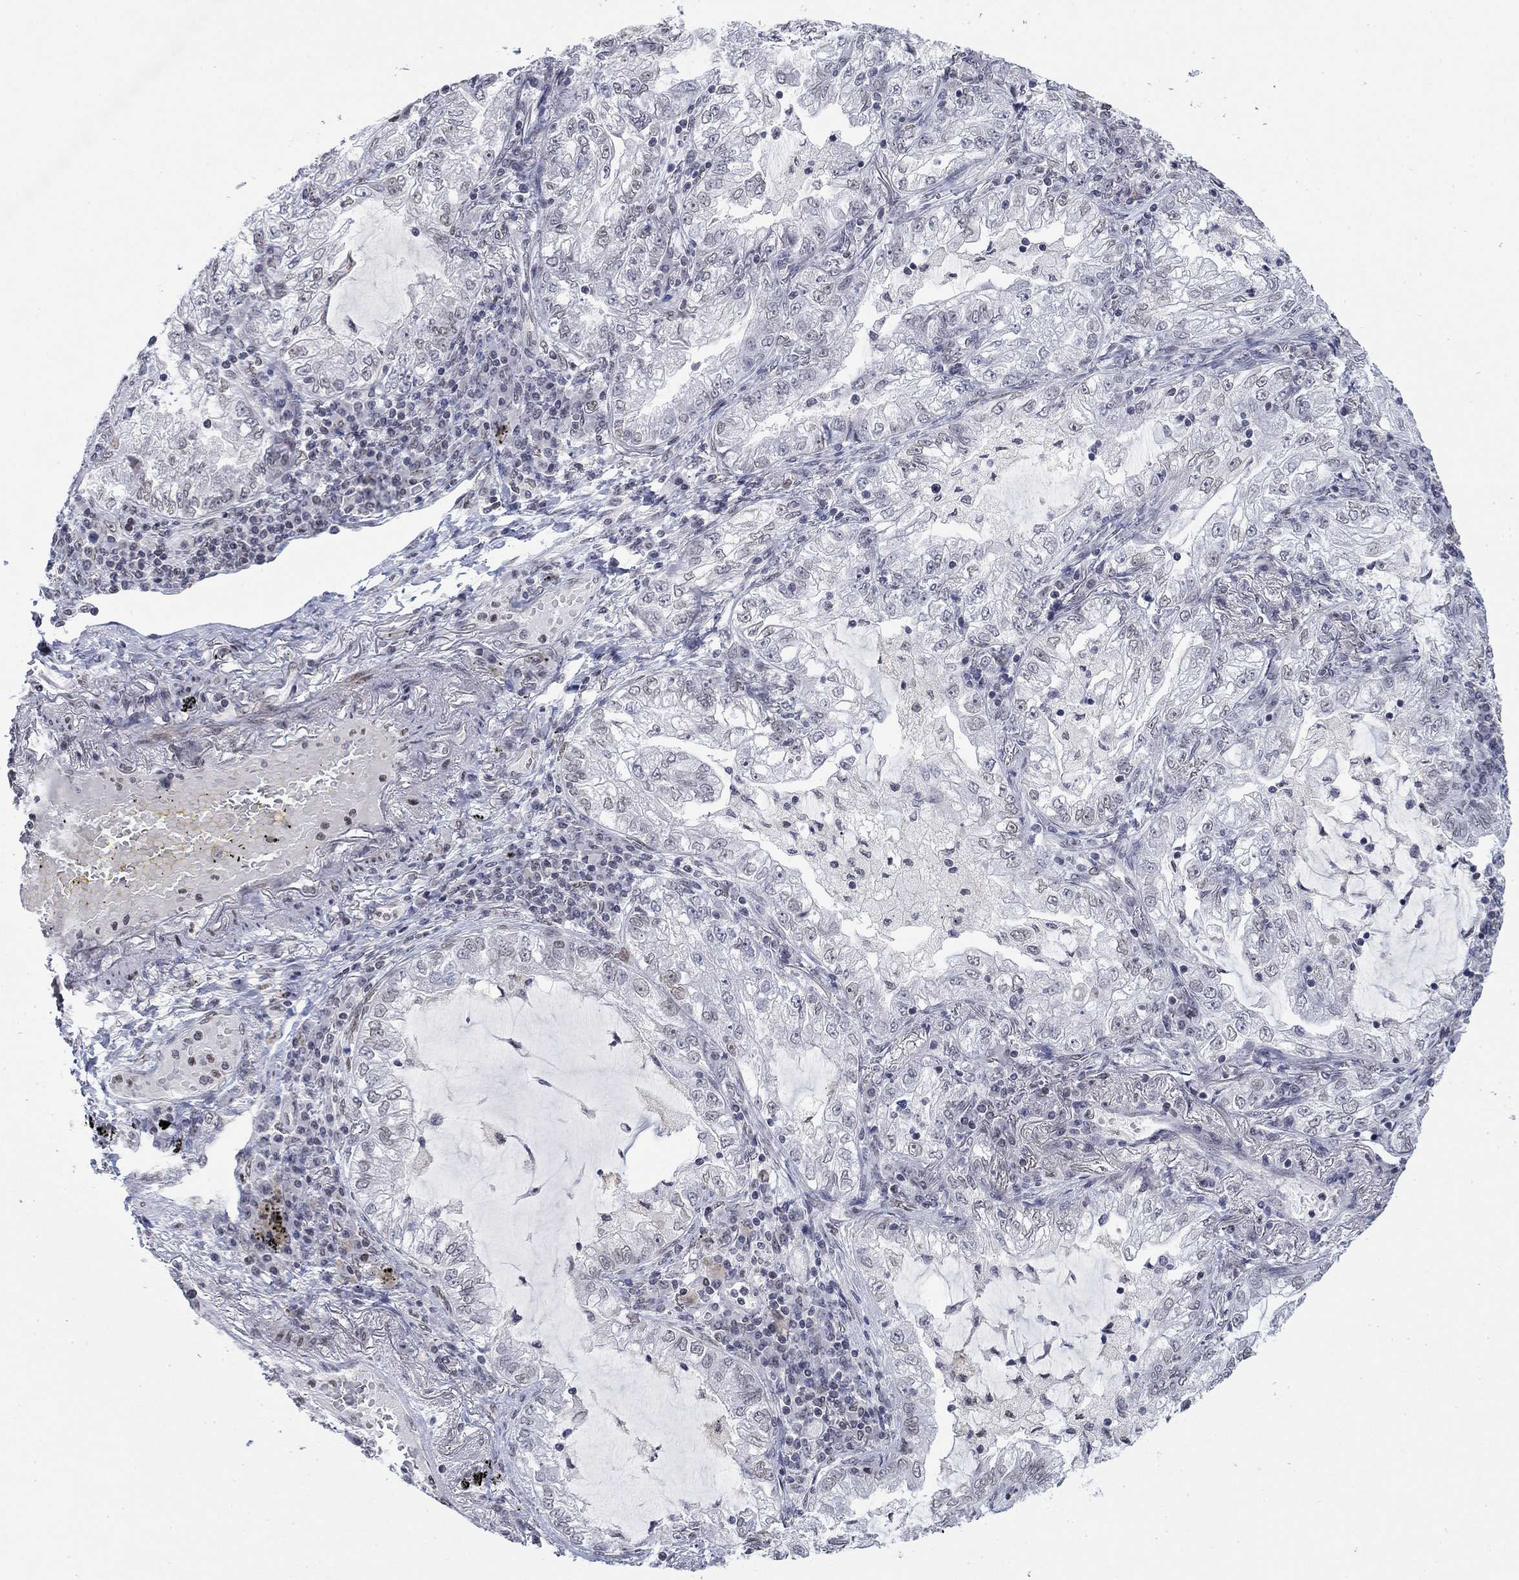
{"staining": {"intensity": "moderate", "quantity": "<25%", "location": "cytoplasmic/membranous,nuclear"}, "tissue": "lung cancer", "cell_type": "Tumor cells", "image_type": "cancer", "snomed": [{"axis": "morphology", "description": "Adenocarcinoma, NOS"}, {"axis": "topography", "description": "Lung"}], "caption": "Lung adenocarcinoma stained for a protein (brown) exhibits moderate cytoplasmic/membranous and nuclear positive staining in about <25% of tumor cells.", "gene": "TOR1AIP1", "patient": {"sex": "female", "age": 73}}